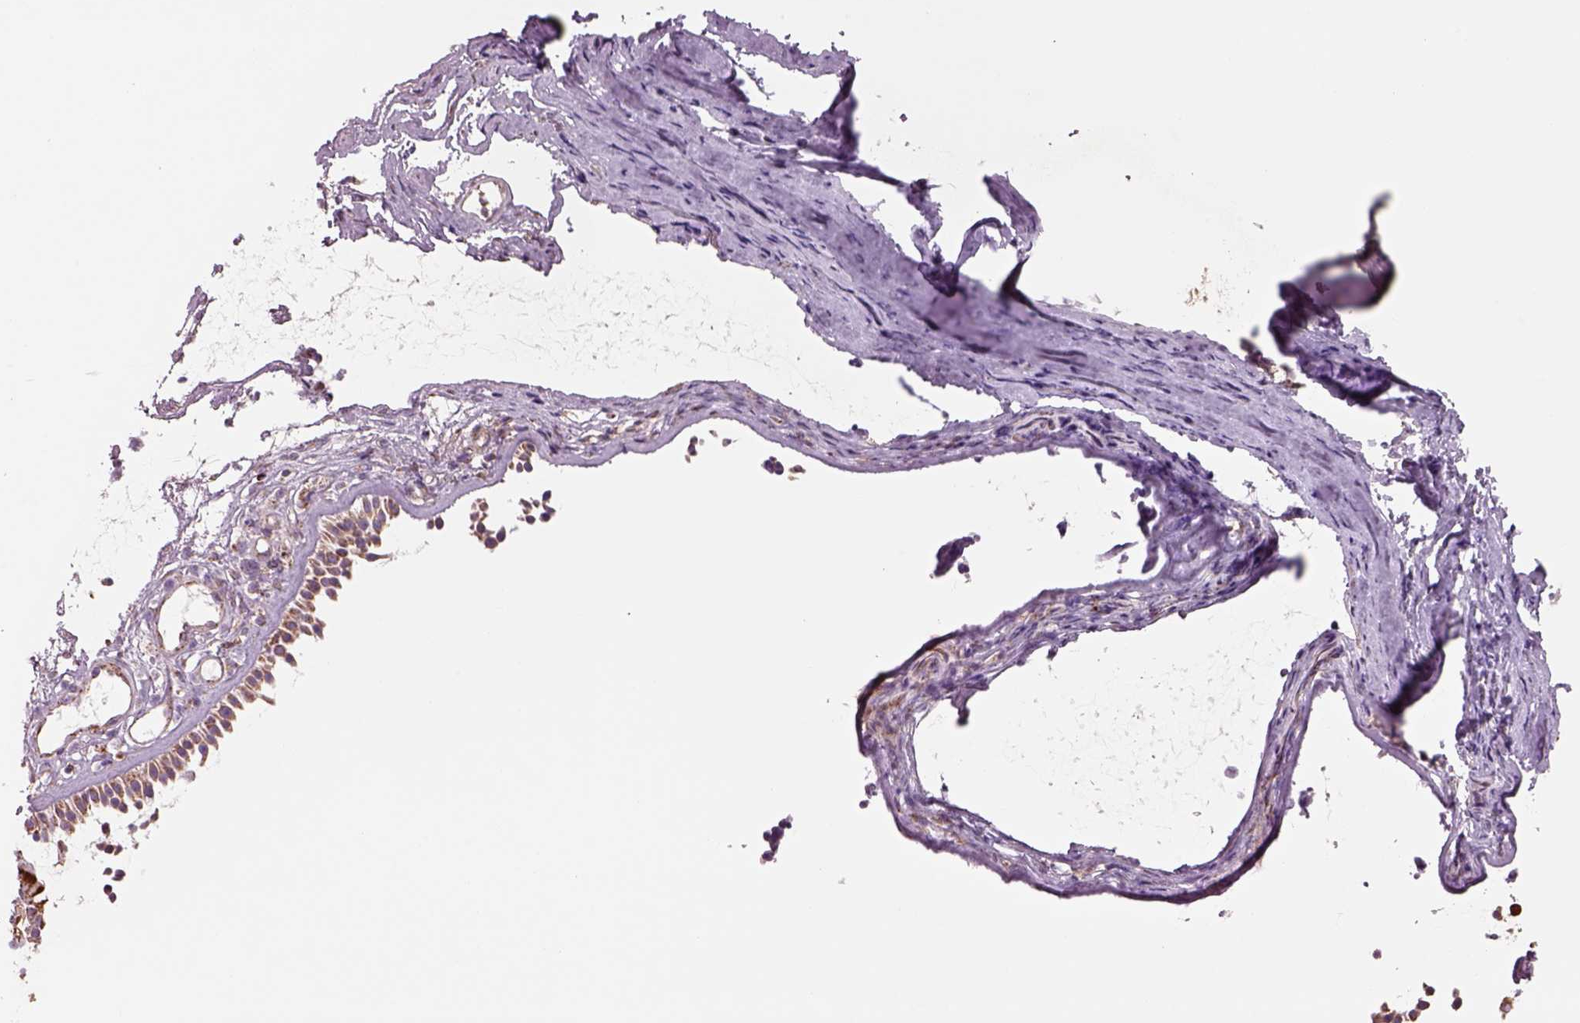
{"staining": {"intensity": "strong", "quantity": ">75%", "location": "cytoplasmic/membranous"}, "tissue": "nasopharynx", "cell_type": "Respiratory epithelial cells", "image_type": "normal", "snomed": [{"axis": "morphology", "description": "Normal tissue, NOS"}, {"axis": "topography", "description": "Nasopharynx"}], "caption": "The image shows immunohistochemical staining of benign nasopharynx. There is strong cytoplasmic/membranous staining is present in about >75% of respiratory epithelial cells. Using DAB (brown) and hematoxylin (blue) stains, captured at high magnification using brightfield microscopy.", "gene": "SLC25A24", "patient": {"sex": "male", "age": 68}}